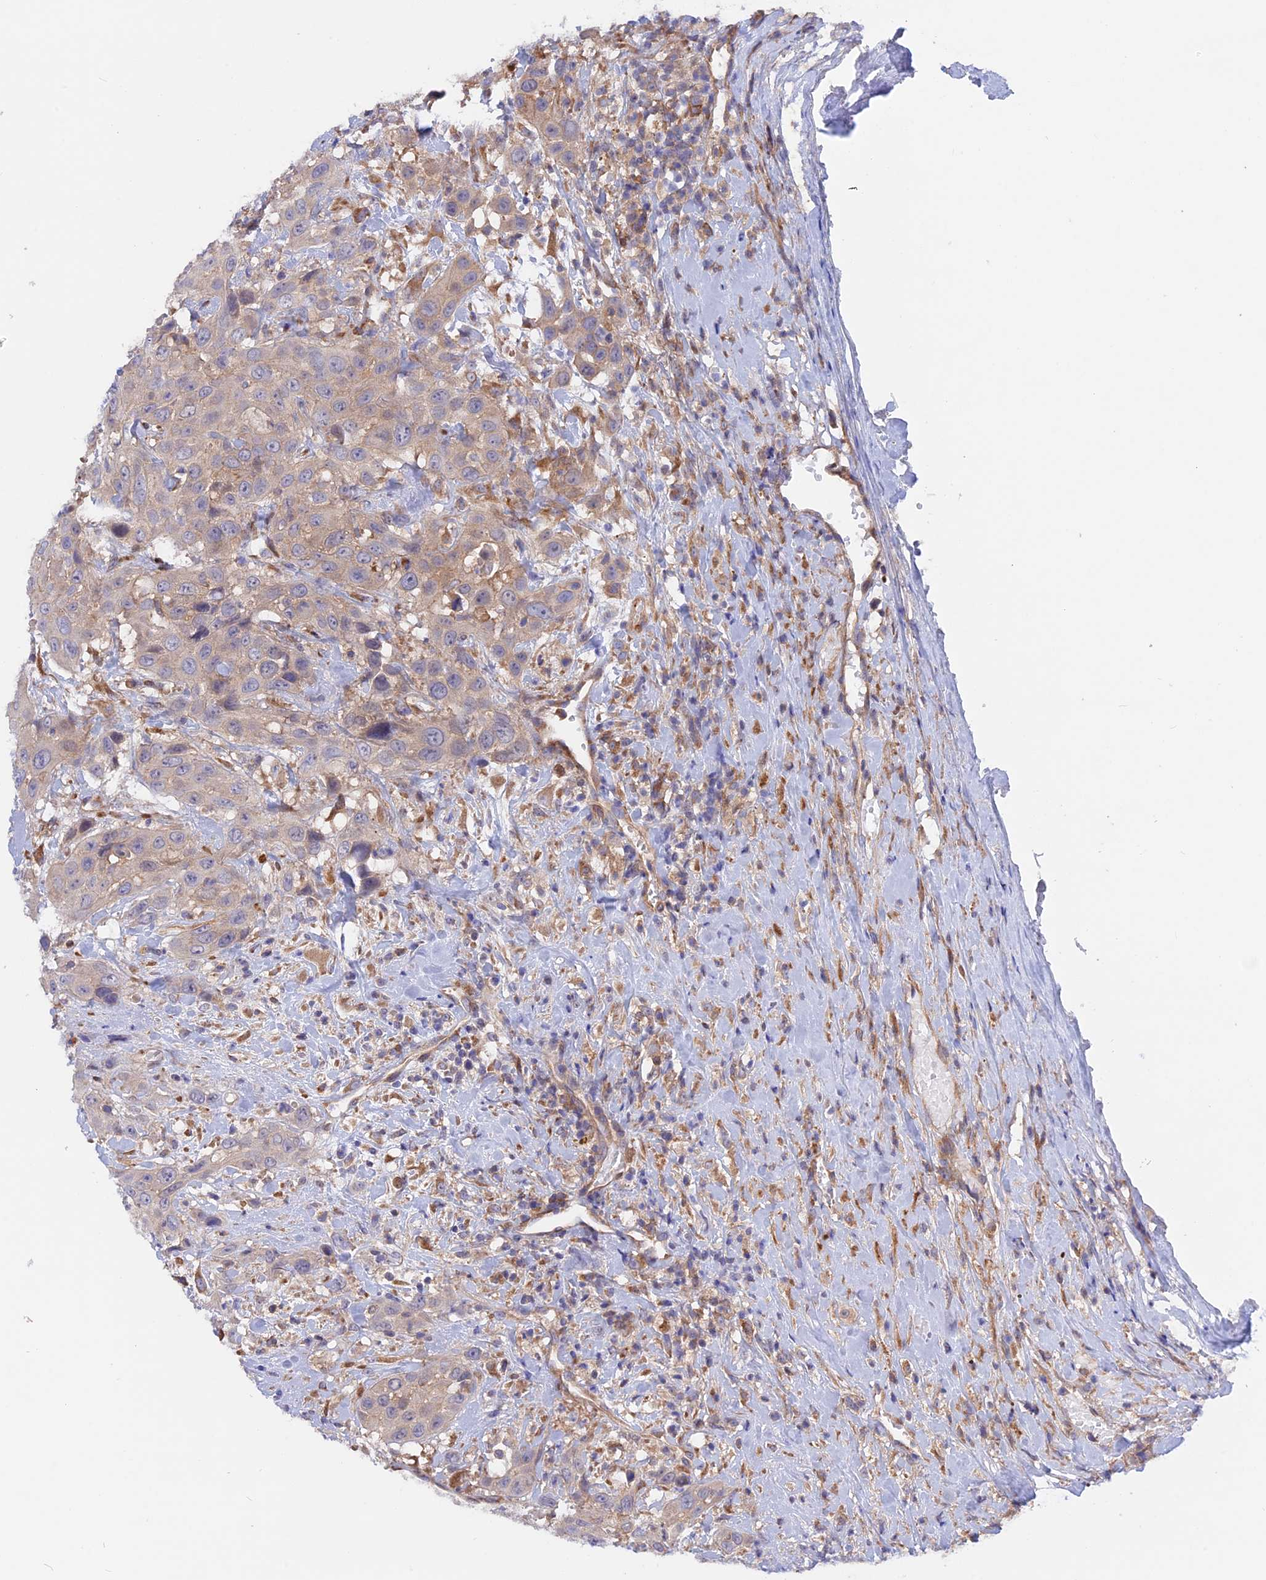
{"staining": {"intensity": "weak", "quantity": "25%-75%", "location": "cytoplasmic/membranous"}, "tissue": "head and neck cancer", "cell_type": "Tumor cells", "image_type": "cancer", "snomed": [{"axis": "morphology", "description": "Squamous cell carcinoma, NOS"}, {"axis": "topography", "description": "Head-Neck"}], "caption": "Immunohistochemical staining of head and neck squamous cell carcinoma demonstrates weak cytoplasmic/membranous protein expression in approximately 25%-75% of tumor cells.", "gene": "HYCC1", "patient": {"sex": "male", "age": 81}}